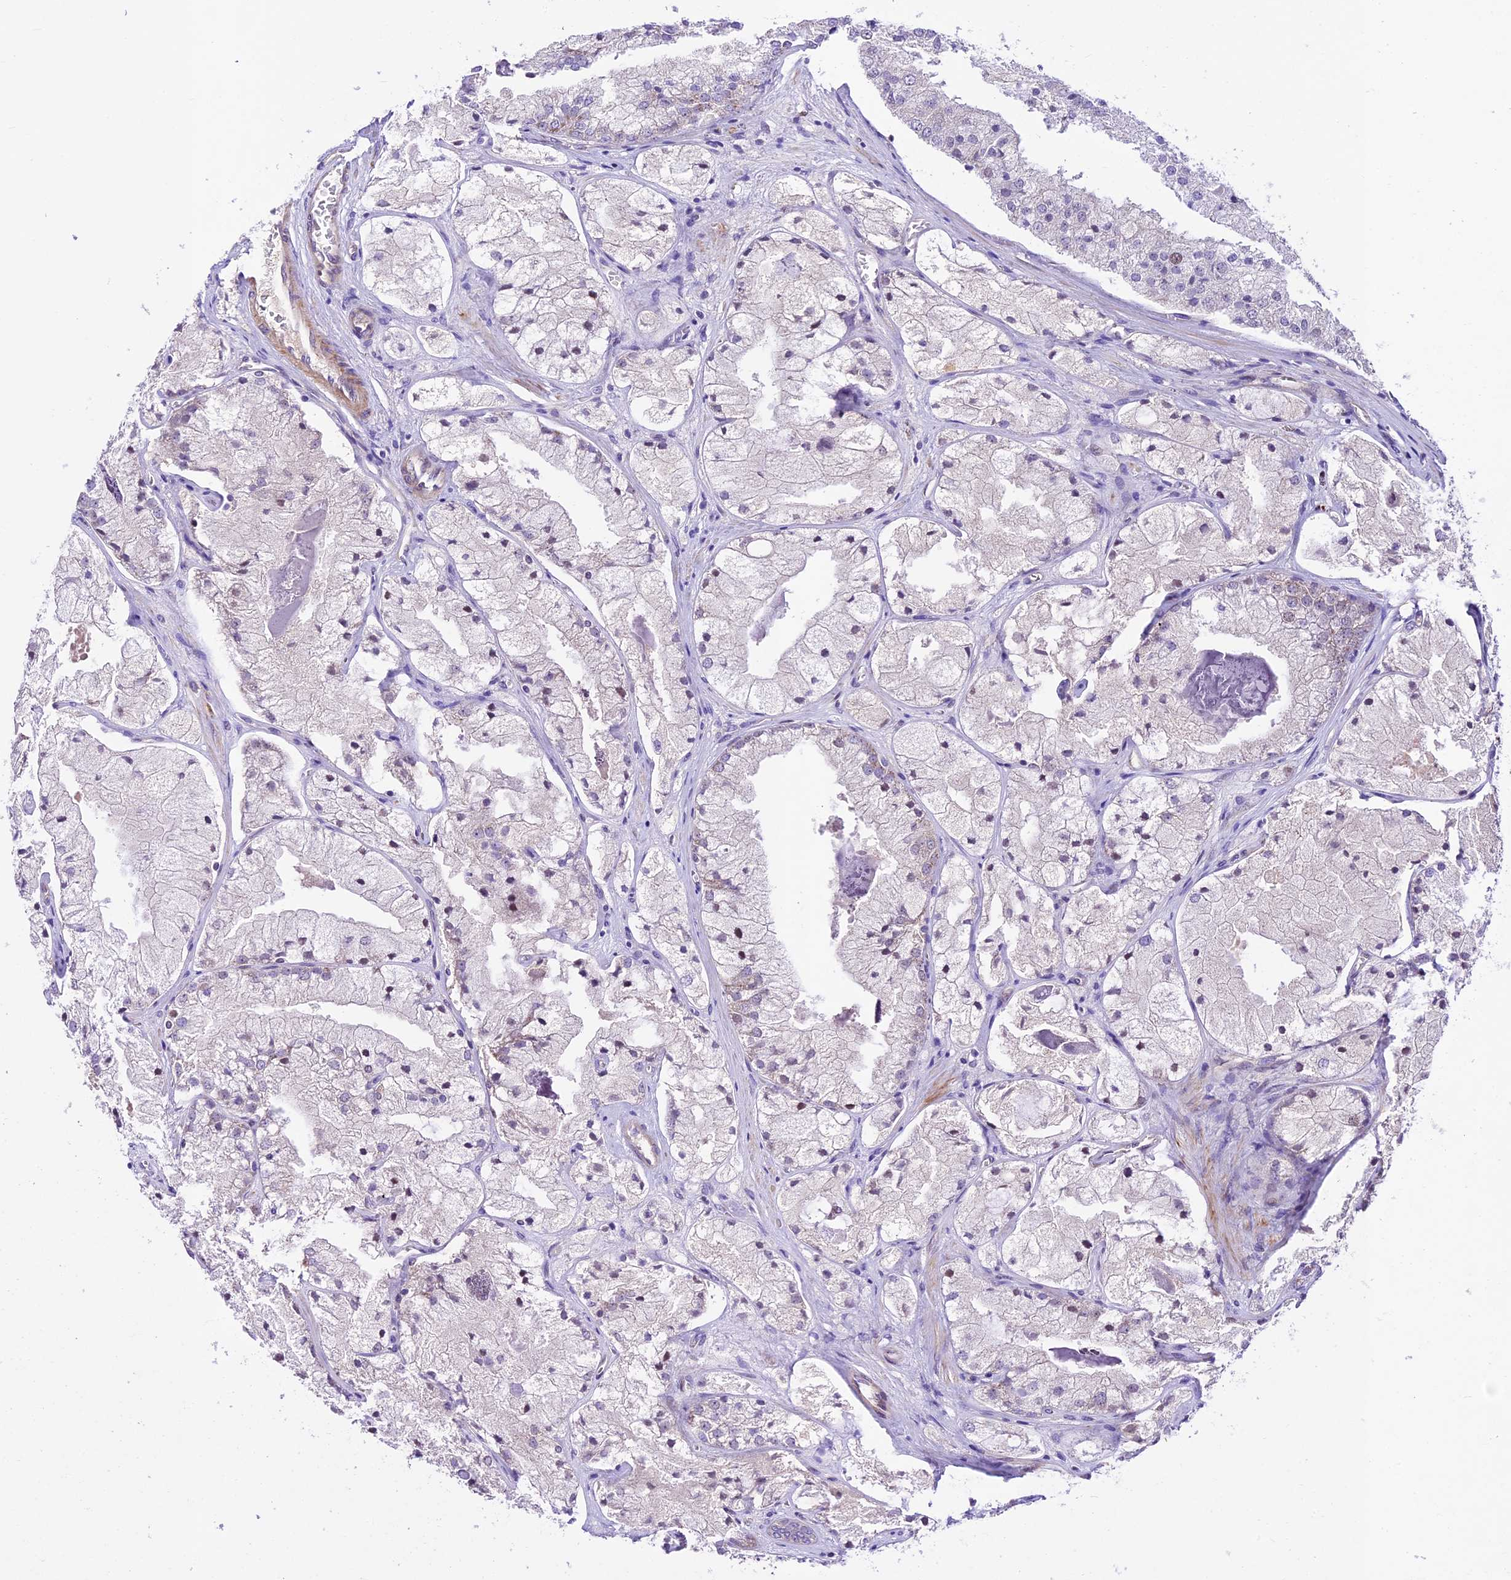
{"staining": {"intensity": "weak", "quantity": "<25%", "location": "cytoplasmic/membranous"}, "tissue": "prostate cancer", "cell_type": "Tumor cells", "image_type": "cancer", "snomed": [{"axis": "morphology", "description": "Adenocarcinoma, High grade"}, {"axis": "topography", "description": "Prostate"}], "caption": "High power microscopy image of an immunohistochemistry (IHC) micrograph of prostate cancer (high-grade adenocarcinoma), revealing no significant expression in tumor cells. (IHC, brightfield microscopy, high magnification).", "gene": "CCSER1", "patient": {"sex": "male", "age": 50}}